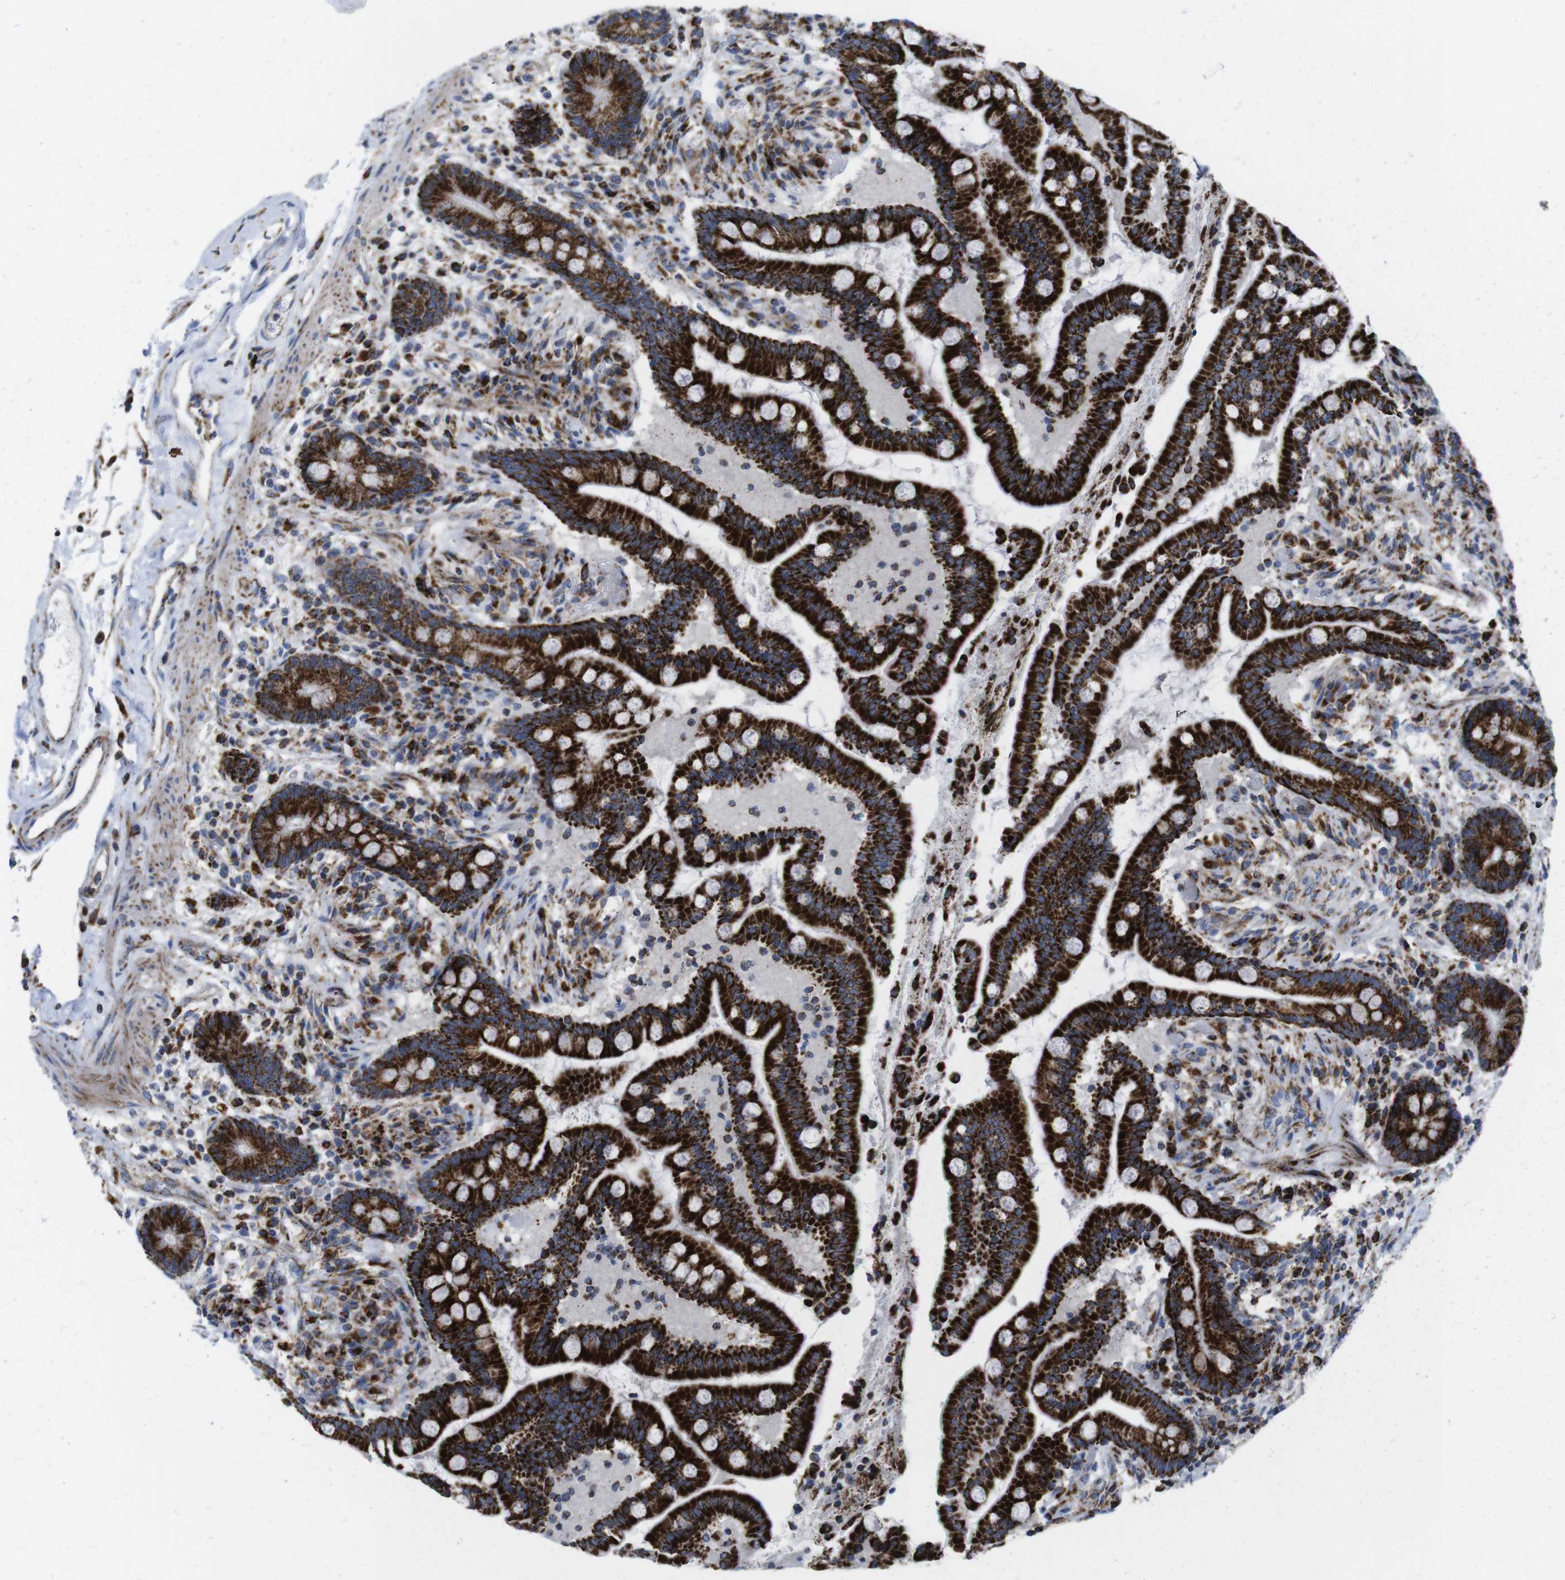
{"staining": {"intensity": "weak", "quantity": ">75%", "location": "cytoplasmic/membranous"}, "tissue": "colon", "cell_type": "Endothelial cells", "image_type": "normal", "snomed": [{"axis": "morphology", "description": "Normal tissue, NOS"}, {"axis": "topography", "description": "Colon"}], "caption": "Weak cytoplasmic/membranous protein staining is identified in about >75% of endothelial cells in colon.", "gene": "TMEM192", "patient": {"sex": "male", "age": 73}}